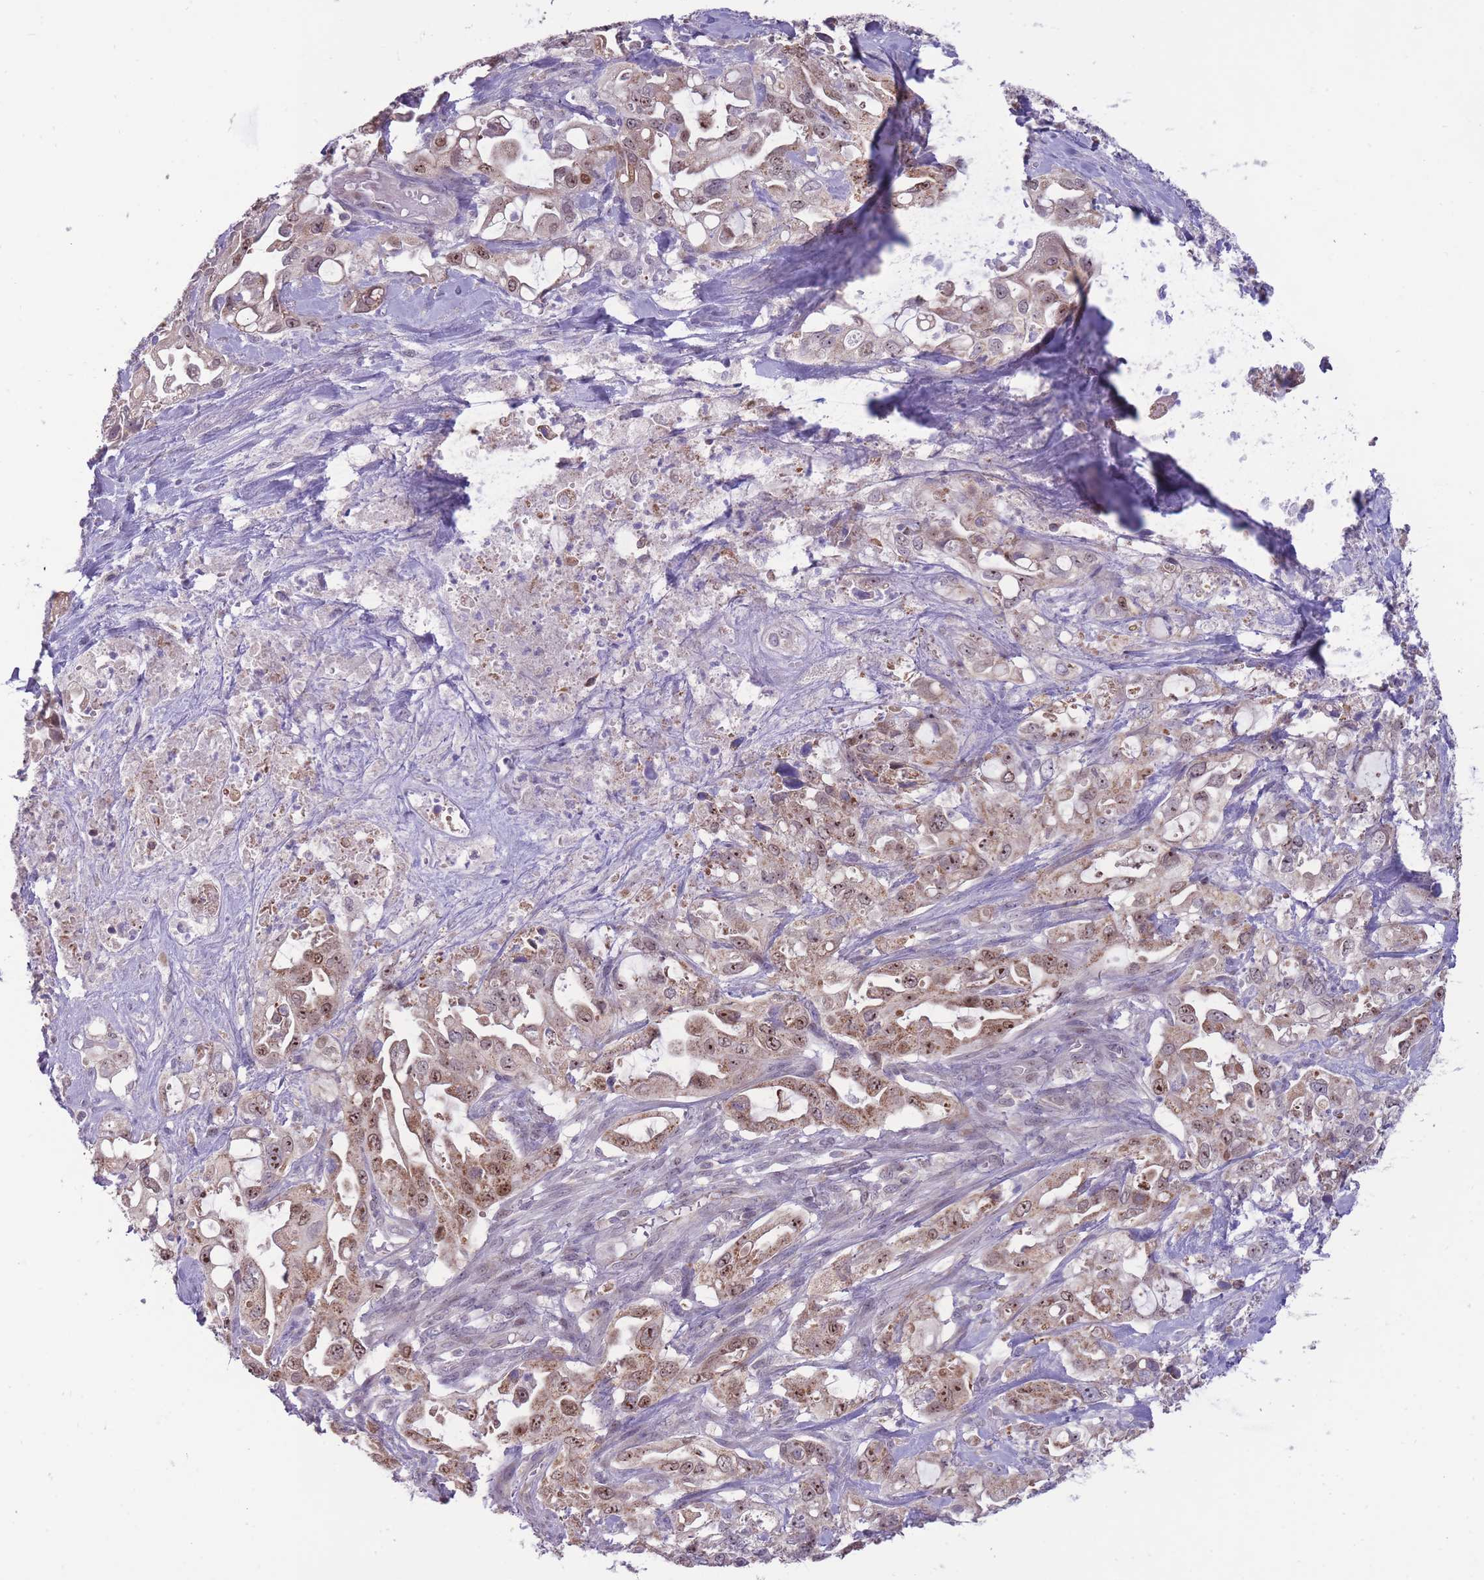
{"staining": {"intensity": "strong", "quantity": ">75%", "location": "cytoplasmic/membranous,nuclear"}, "tissue": "pancreatic cancer", "cell_type": "Tumor cells", "image_type": "cancer", "snomed": [{"axis": "morphology", "description": "Adenocarcinoma, NOS"}, {"axis": "topography", "description": "Pancreas"}], "caption": "IHC histopathology image of human pancreatic adenocarcinoma stained for a protein (brown), which reveals high levels of strong cytoplasmic/membranous and nuclear positivity in about >75% of tumor cells.", "gene": "MCIDAS", "patient": {"sex": "female", "age": 61}}